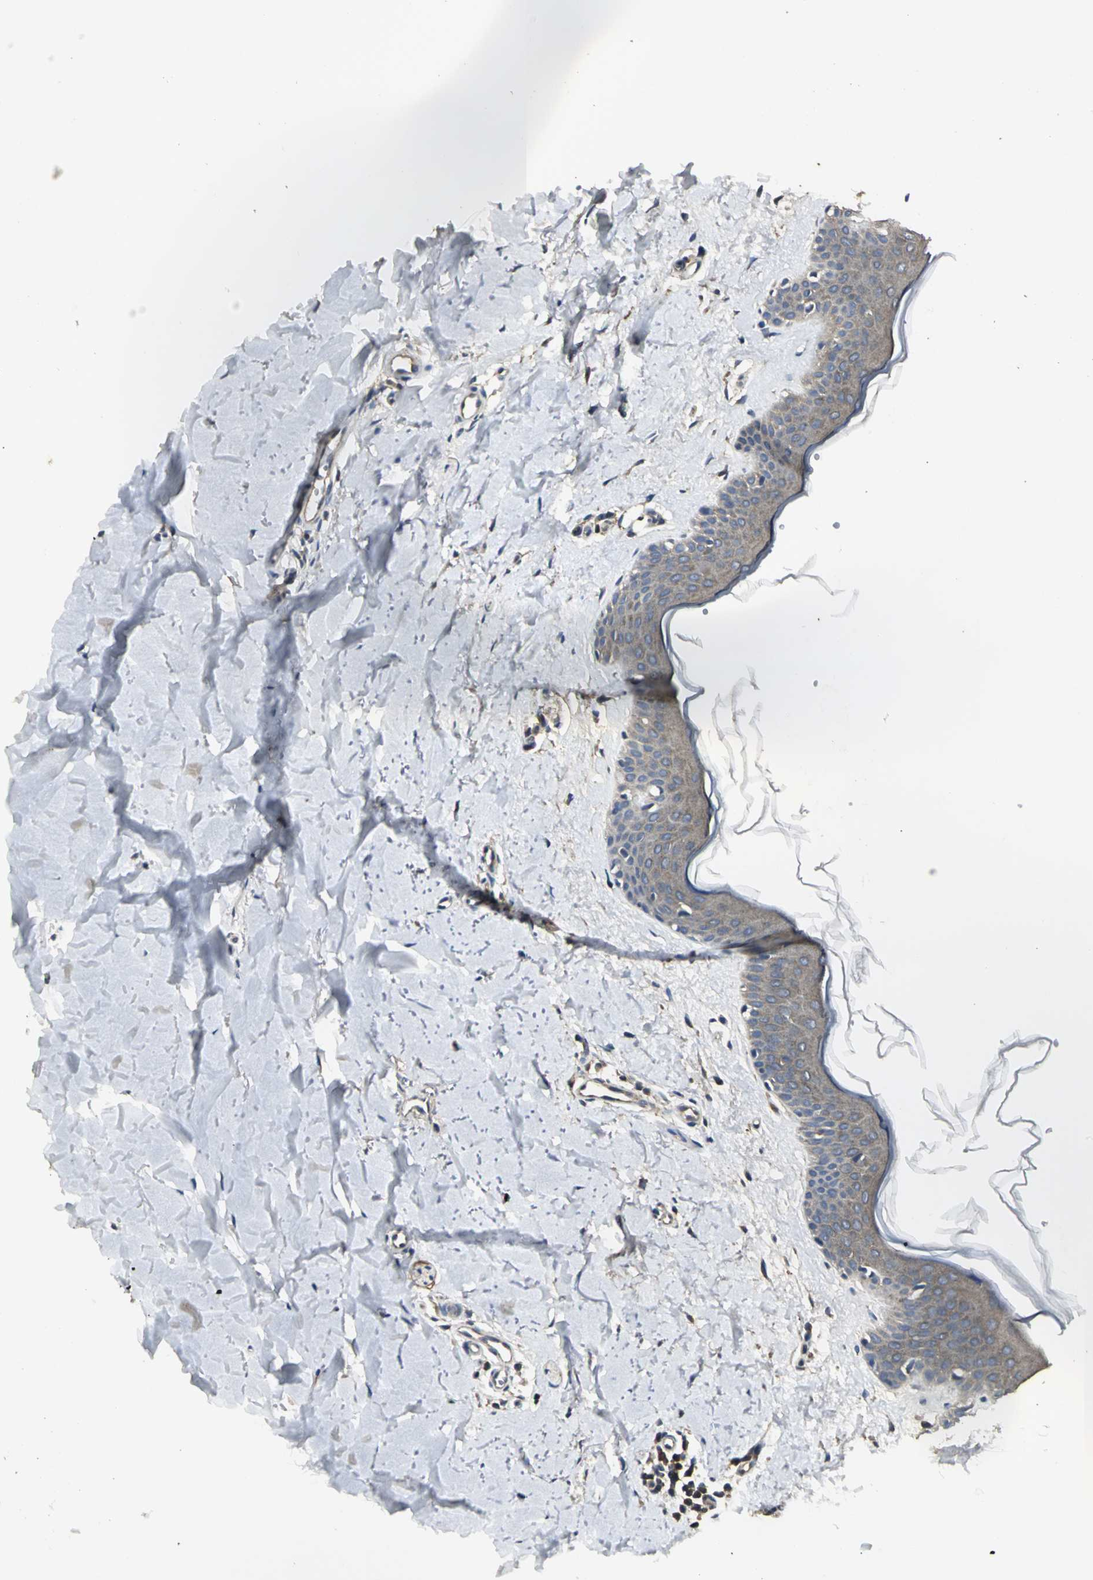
{"staining": {"intensity": "negative", "quantity": "none", "location": "none"}, "tissue": "skin", "cell_type": "Fibroblasts", "image_type": "normal", "snomed": [{"axis": "morphology", "description": "Normal tissue, NOS"}, {"axis": "topography", "description": "Skin"}], "caption": "The micrograph reveals no staining of fibroblasts in normal skin. (Stains: DAB IHC with hematoxylin counter stain, Microscopy: brightfield microscopy at high magnification).", "gene": "IRF3", "patient": {"sex": "female", "age": 56}}